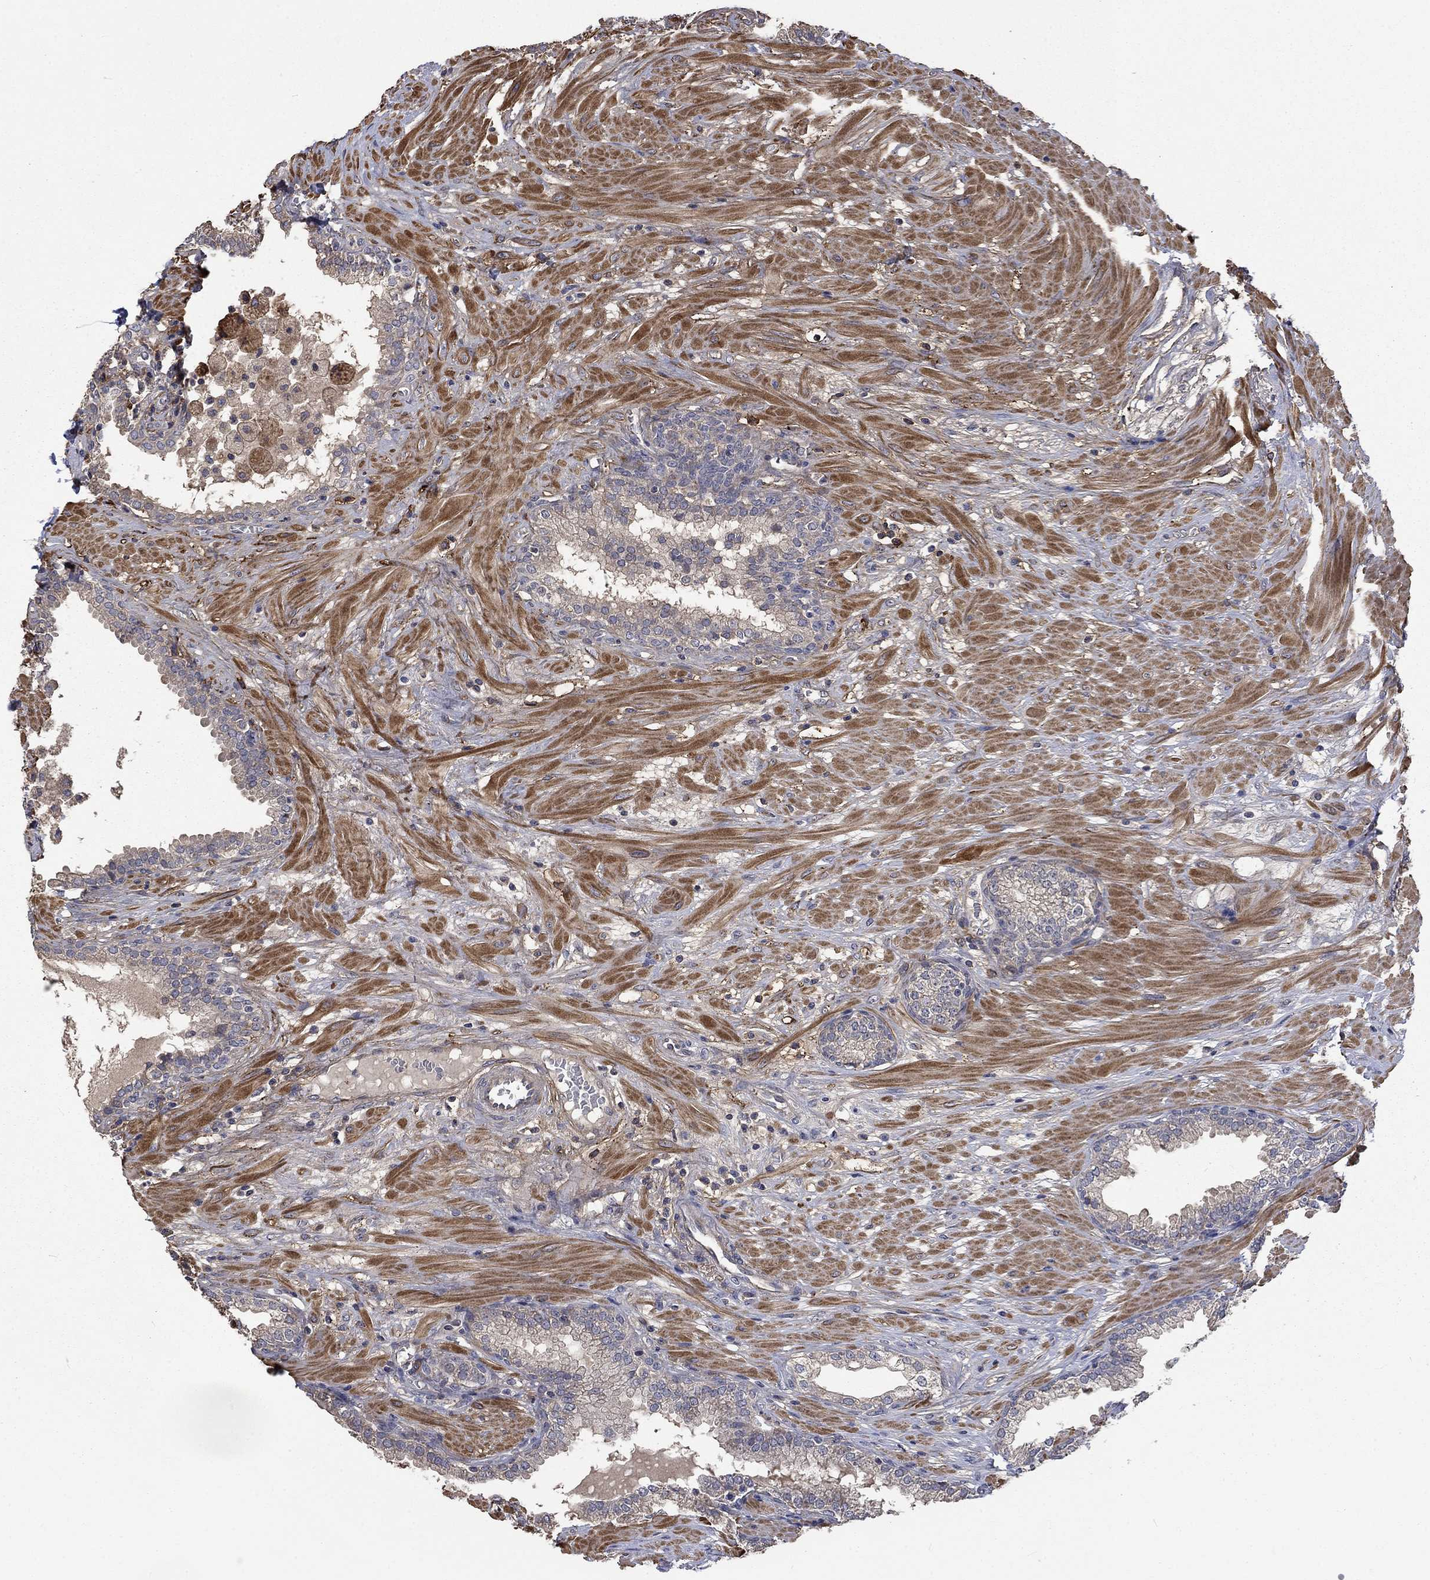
{"staining": {"intensity": "negative", "quantity": "none", "location": "none"}, "tissue": "prostate", "cell_type": "Glandular cells", "image_type": "normal", "snomed": [{"axis": "morphology", "description": "Normal tissue, NOS"}, {"axis": "topography", "description": "Prostate"}], "caption": "Immunohistochemistry (IHC) histopathology image of benign prostate stained for a protein (brown), which shows no positivity in glandular cells.", "gene": "VCAN", "patient": {"sex": "male", "age": 64}}